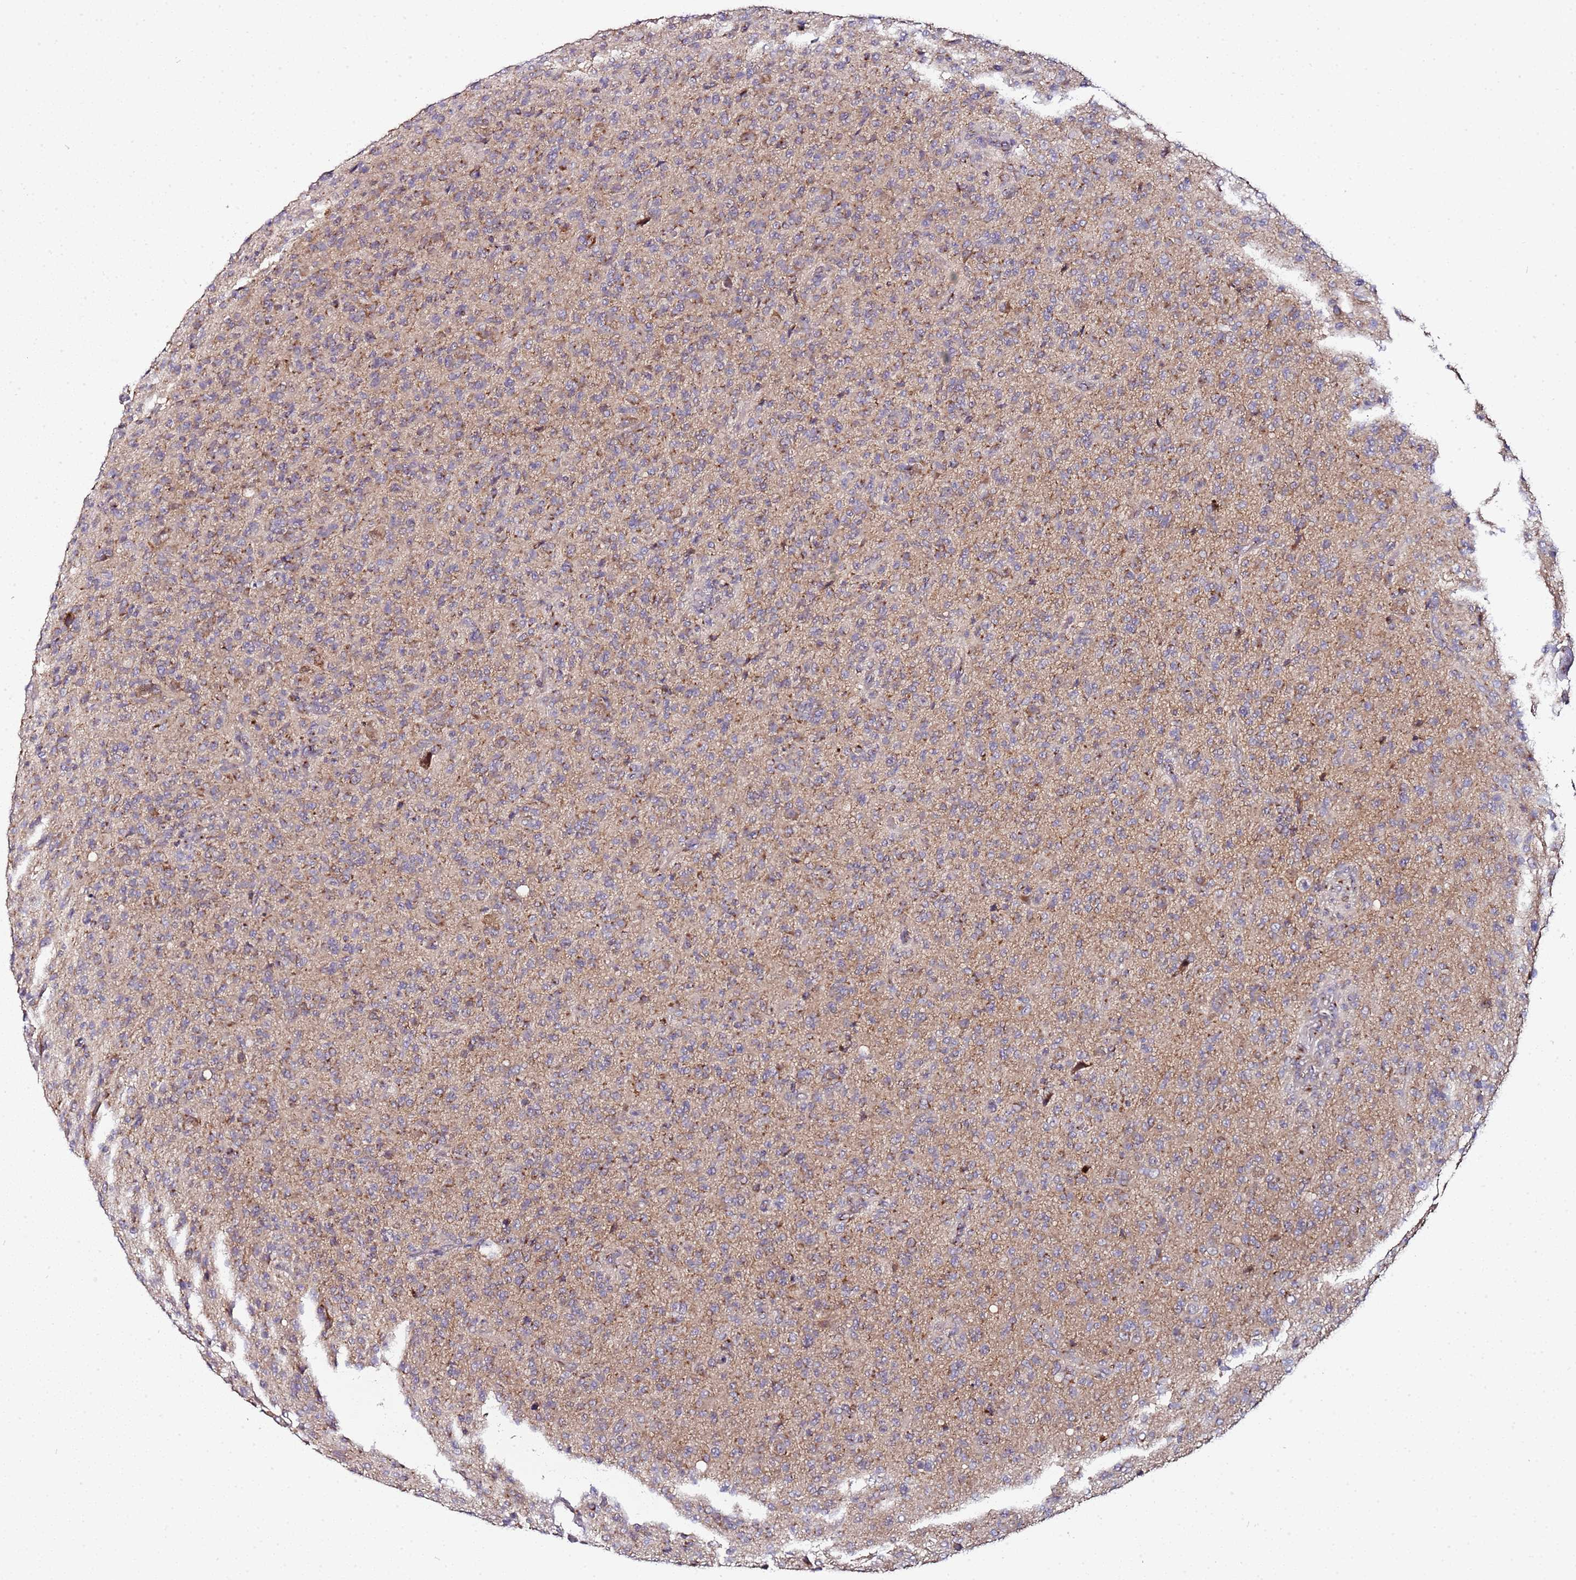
{"staining": {"intensity": "moderate", "quantity": "<25%", "location": "cytoplasmic/membranous"}, "tissue": "glioma", "cell_type": "Tumor cells", "image_type": "cancer", "snomed": [{"axis": "morphology", "description": "Glioma, malignant, High grade"}, {"axis": "topography", "description": "Brain"}], "caption": "Brown immunohistochemical staining in human malignant glioma (high-grade) reveals moderate cytoplasmic/membranous staining in approximately <25% of tumor cells.", "gene": "MRPL49", "patient": {"sex": "female", "age": 57}}